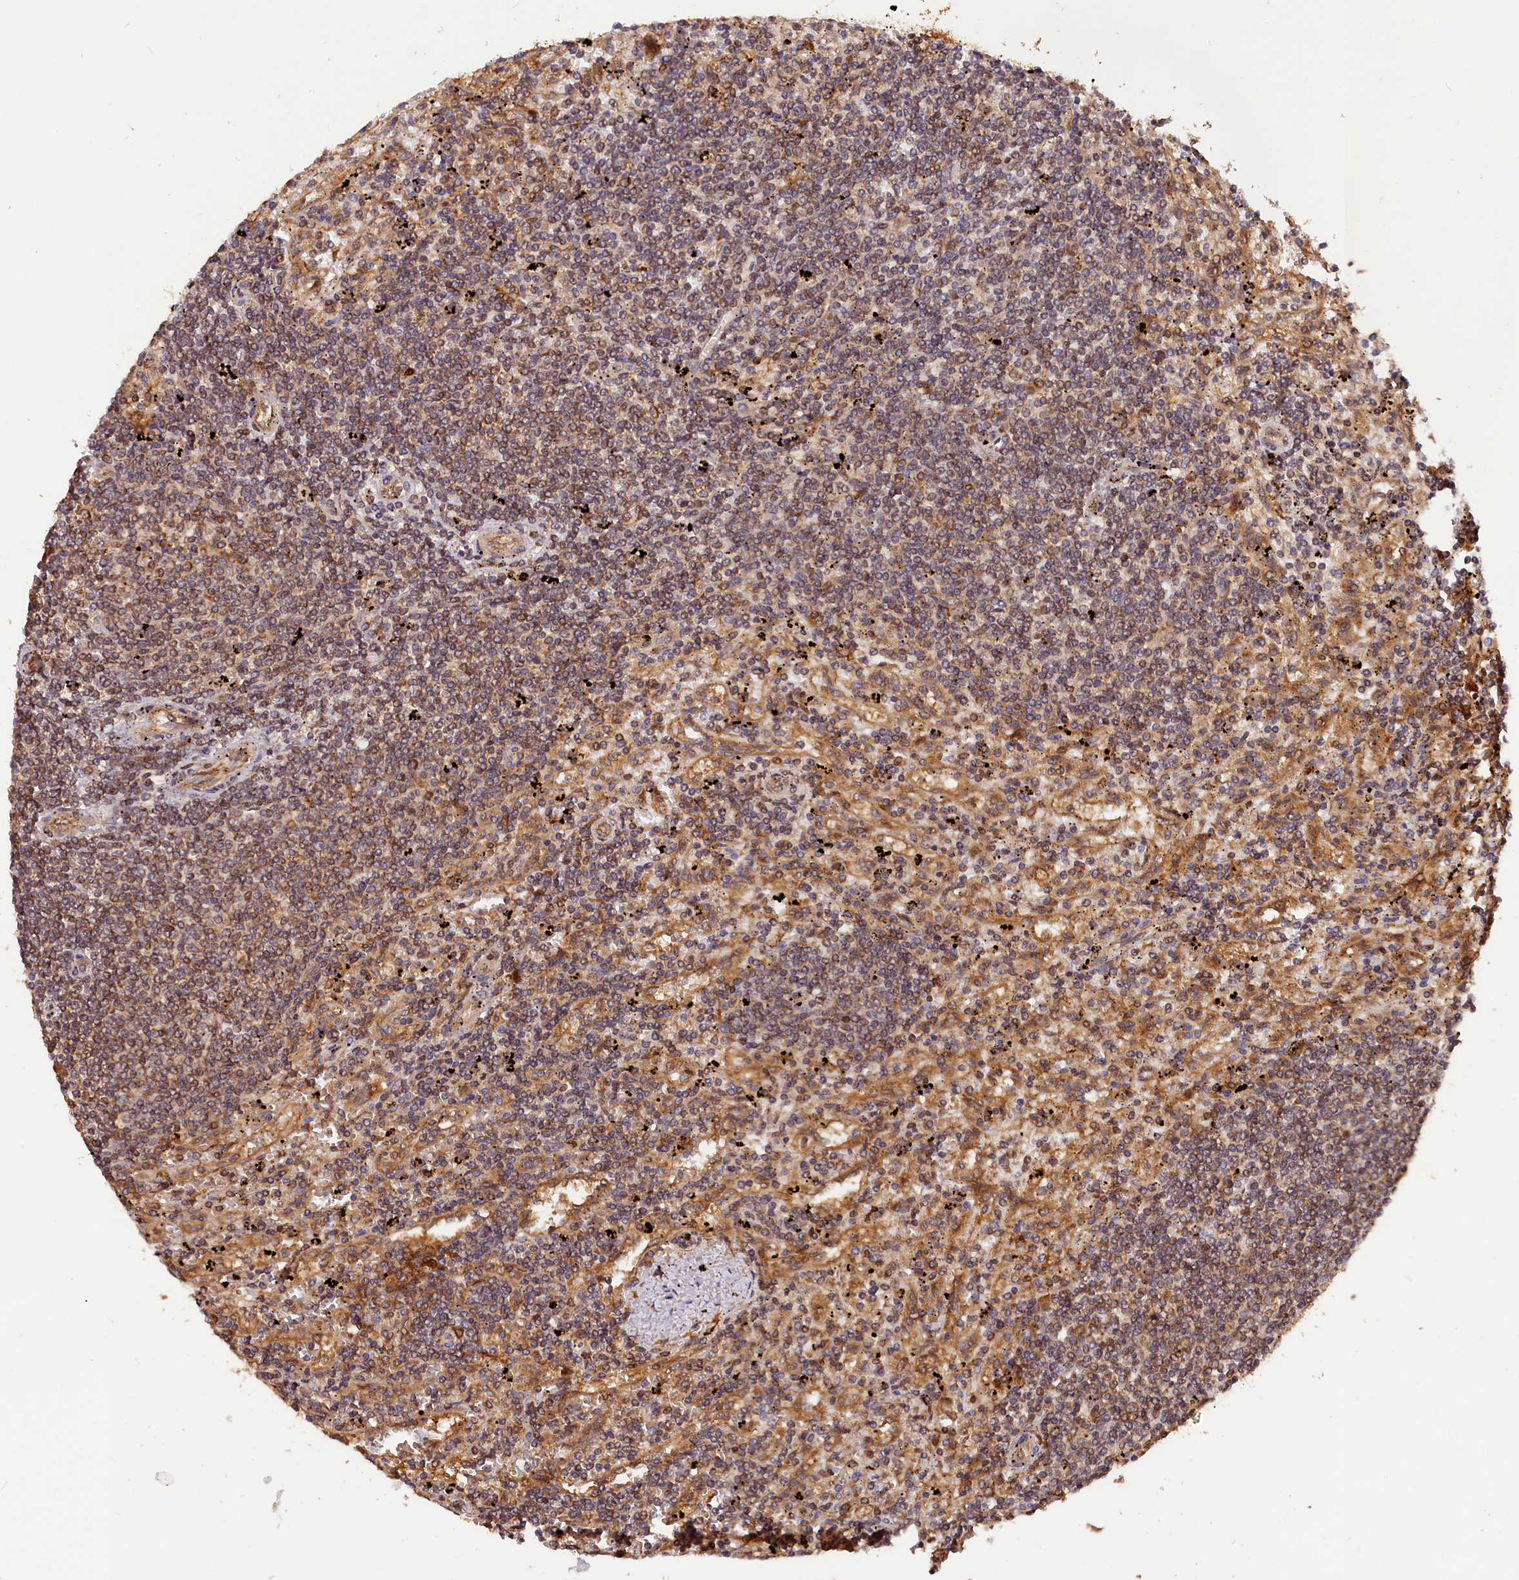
{"staining": {"intensity": "moderate", "quantity": "<25%", "location": "cytoplasmic/membranous"}, "tissue": "lymphoma", "cell_type": "Tumor cells", "image_type": "cancer", "snomed": [{"axis": "morphology", "description": "Malignant lymphoma, non-Hodgkin's type, Low grade"}, {"axis": "topography", "description": "Spleen"}], "caption": "Low-grade malignant lymphoma, non-Hodgkin's type stained with DAB immunohistochemistry demonstrates low levels of moderate cytoplasmic/membranous expression in approximately <25% of tumor cells.", "gene": "HMOX2", "patient": {"sex": "male", "age": 76}}